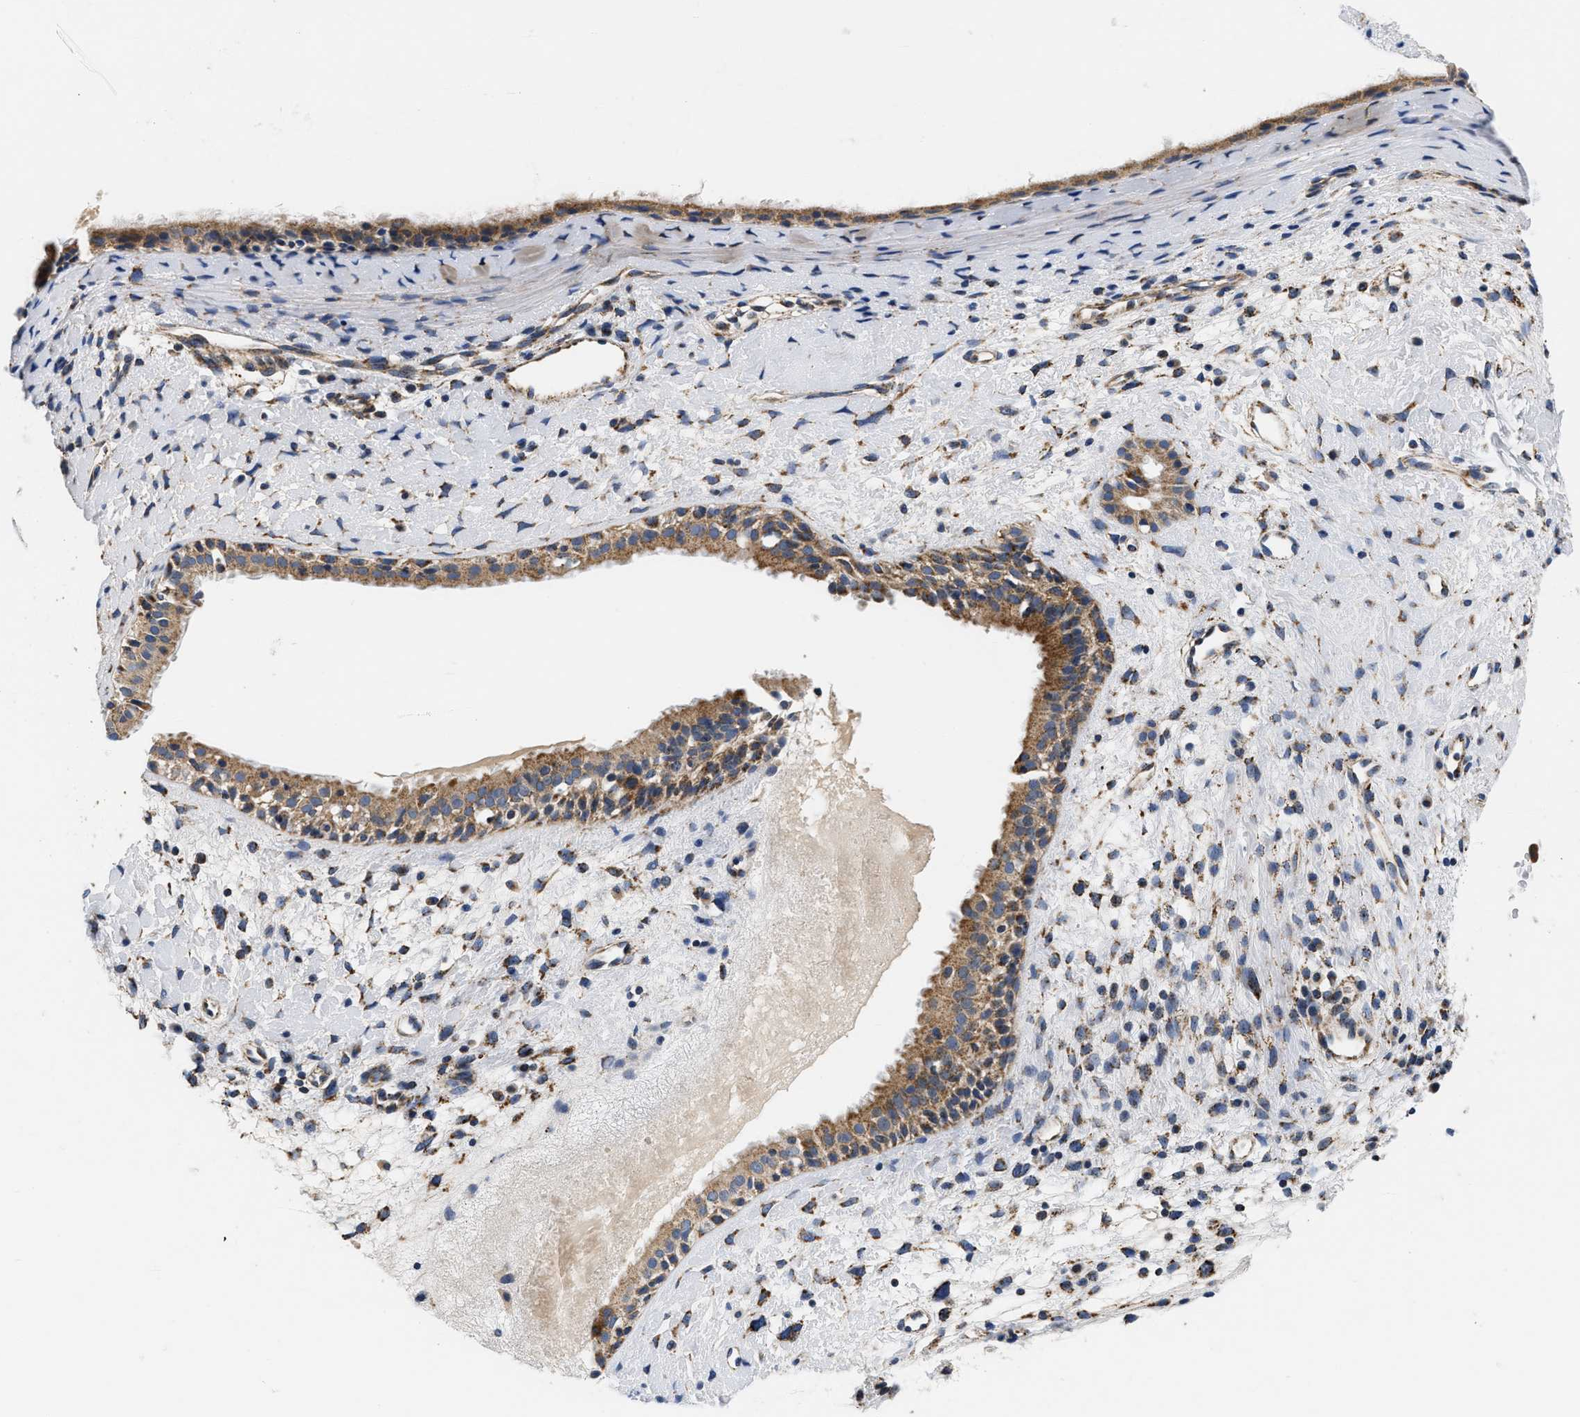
{"staining": {"intensity": "moderate", "quantity": ">75%", "location": "cytoplasmic/membranous"}, "tissue": "nasopharynx", "cell_type": "Respiratory epithelial cells", "image_type": "normal", "snomed": [{"axis": "morphology", "description": "Normal tissue, NOS"}, {"axis": "topography", "description": "Nasopharynx"}], "caption": "Immunohistochemistry staining of normal nasopharynx, which shows medium levels of moderate cytoplasmic/membranous staining in about >75% of respiratory epithelial cells indicating moderate cytoplasmic/membranous protein expression. The staining was performed using DAB (3,3'-diaminobenzidine) (brown) for protein detection and nuclei were counterstained in hematoxylin (blue).", "gene": "PDP1", "patient": {"sex": "male", "age": 22}}